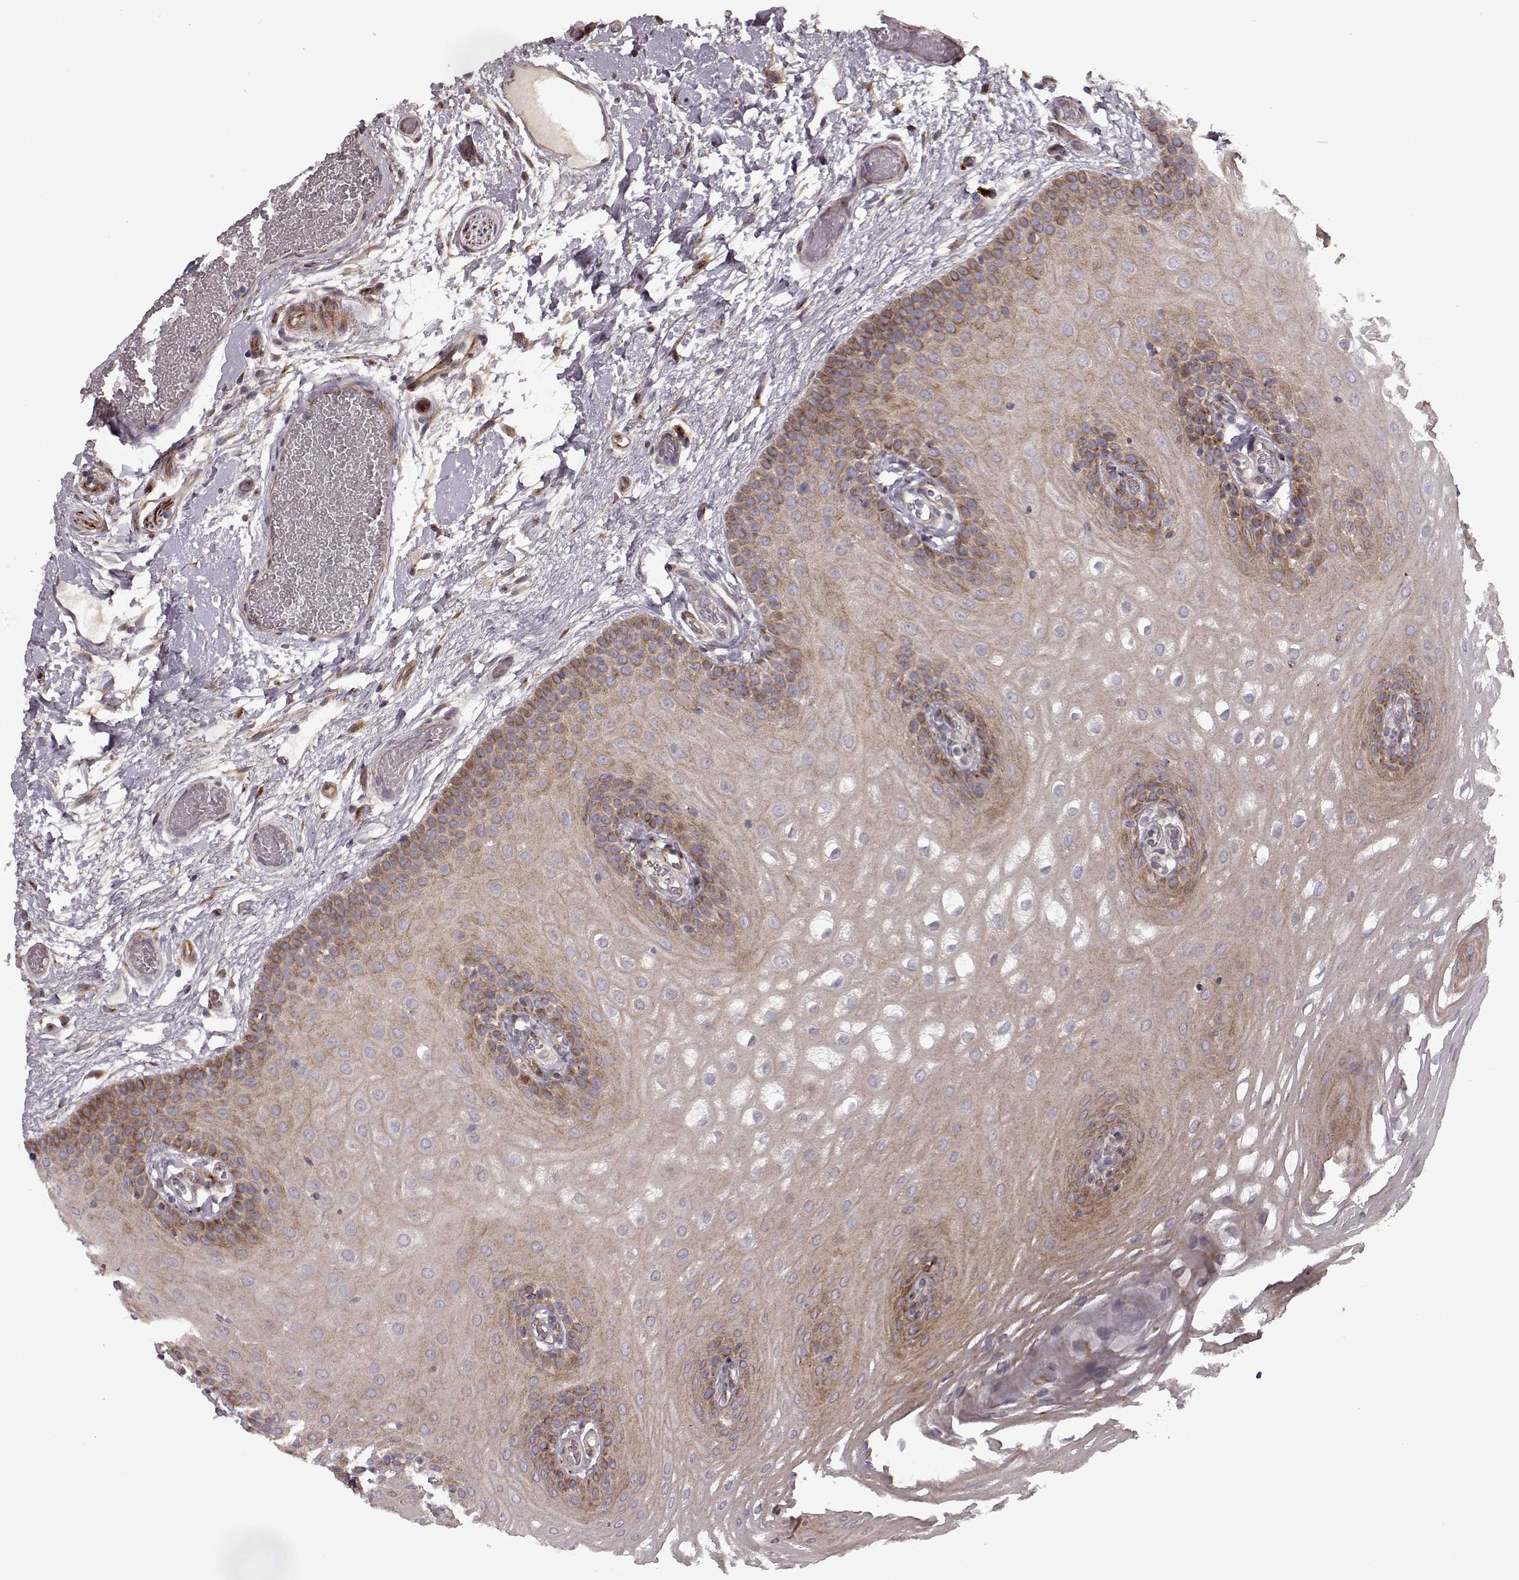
{"staining": {"intensity": "weak", "quantity": "25%-75%", "location": "cytoplasmic/membranous"}, "tissue": "oral mucosa", "cell_type": "Squamous epithelial cells", "image_type": "normal", "snomed": [{"axis": "morphology", "description": "Normal tissue, NOS"}, {"axis": "morphology", "description": "Squamous cell carcinoma, NOS"}, {"axis": "topography", "description": "Oral tissue"}, {"axis": "topography", "description": "Head-Neck"}], "caption": "Immunohistochemical staining of benign human oral mucosa exhibits weak cytoplasmic/membranous protein positivity in about 25%-75% of squamous epithelial cells.", "gene": "MTR", "patient": {"sex": "male", "age": 78}}